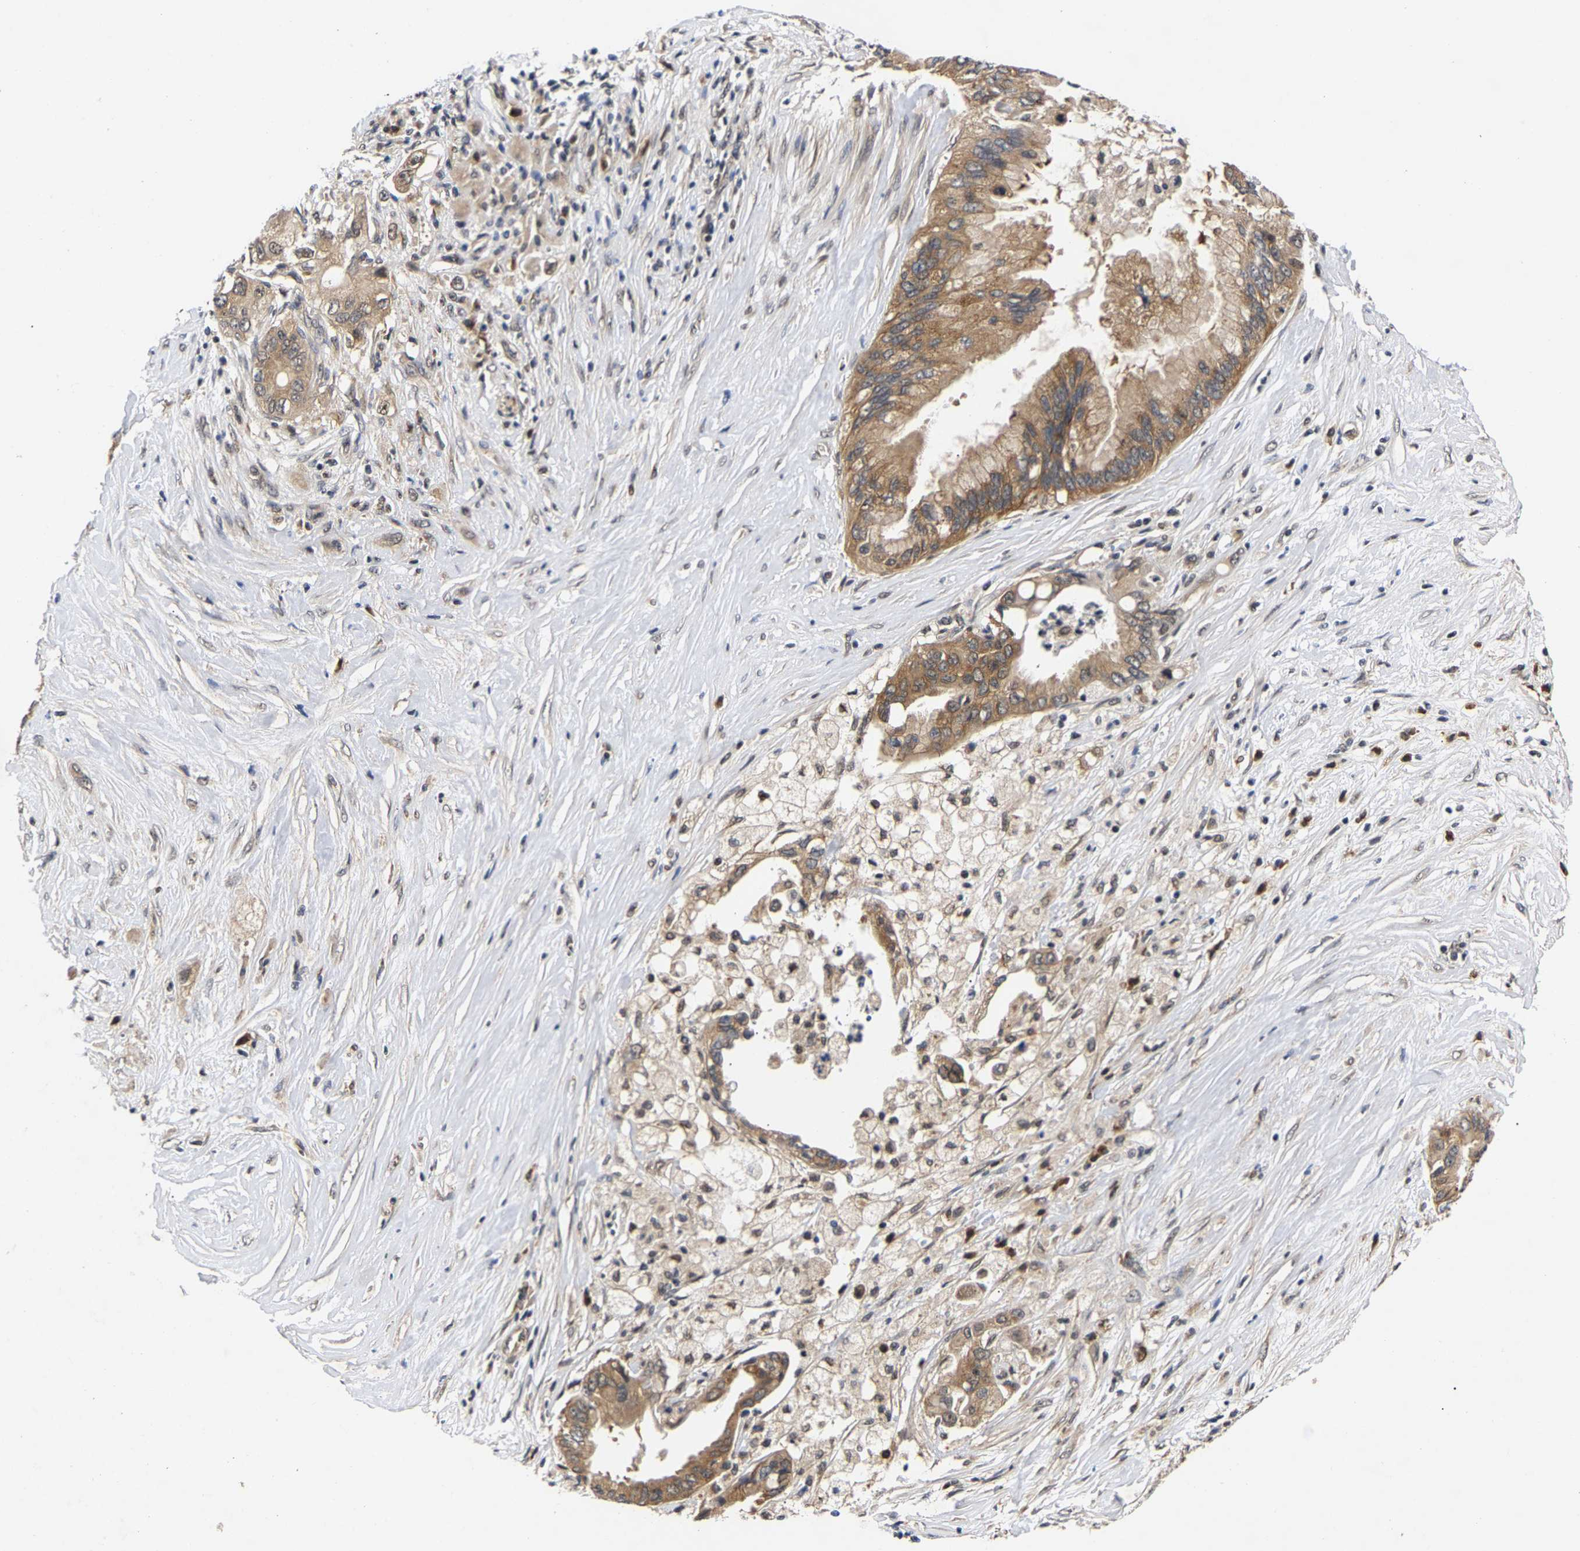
{"staining": {"intensity": "moderate", "quantity": ">75%", "location": "cytoplasmic/membranous"}, "tissue": "pancreatic cancer", "cell_type": "Tumor cells", "image_type": "cancer", "snomed": [{"axis": "morphology", "description": "Adenocarcinoma, NOS"}, {"axis": "topography", "description": "Pancreas"}], "caption": "Pancreatic adenocarcinoma was stained to show a protein in brown. There is medium levels of moderate cytoplasmic/membranous positivity in about >75% of tumor cells. (IHC, brightfield microscopy, high magnification).", "gene": "CLIP2", "patient": {"sex": "female", "age": 73}}